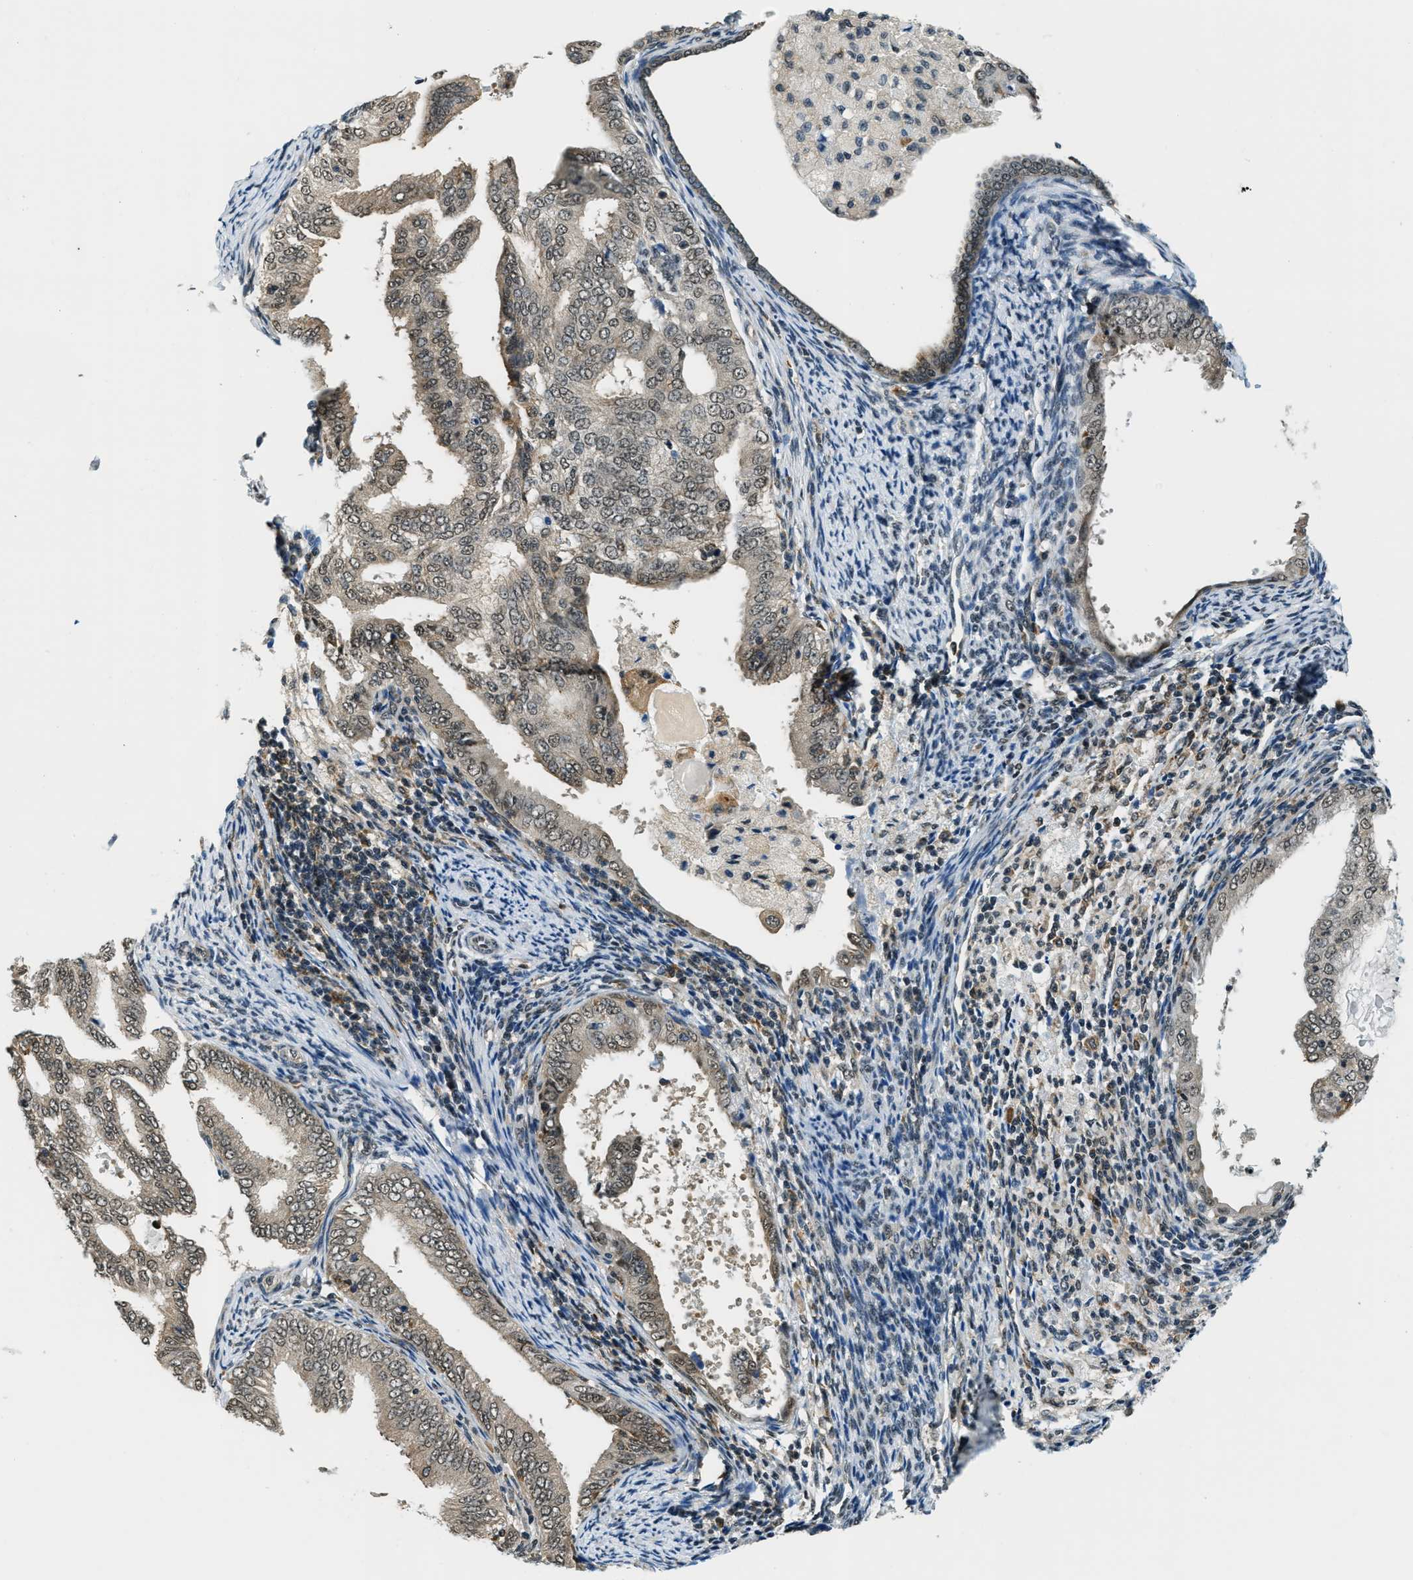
{"staining": {"intensity": "weak", "quantity": "25%-75%", "location": "cytoplasmic/membranous,nuclear"}, "tissue": "endometrial cancer", "cell_type": "Tumor cells", "image_type": "cancer", "snomed": [{"axis": "morphology", "description": "Adenocarcinoma, NOS"}, {"axis": "topography", "description": "Endometrium"}], "caption": "A histopathology image of endometrial adenocarcinoma stained for a protein reveals weak cytoplasmic/membranous and nuclear brown staining in tumor cells.", "gene": "RAB11FIP1", "patient": {"sex": "female", "age": 58}}